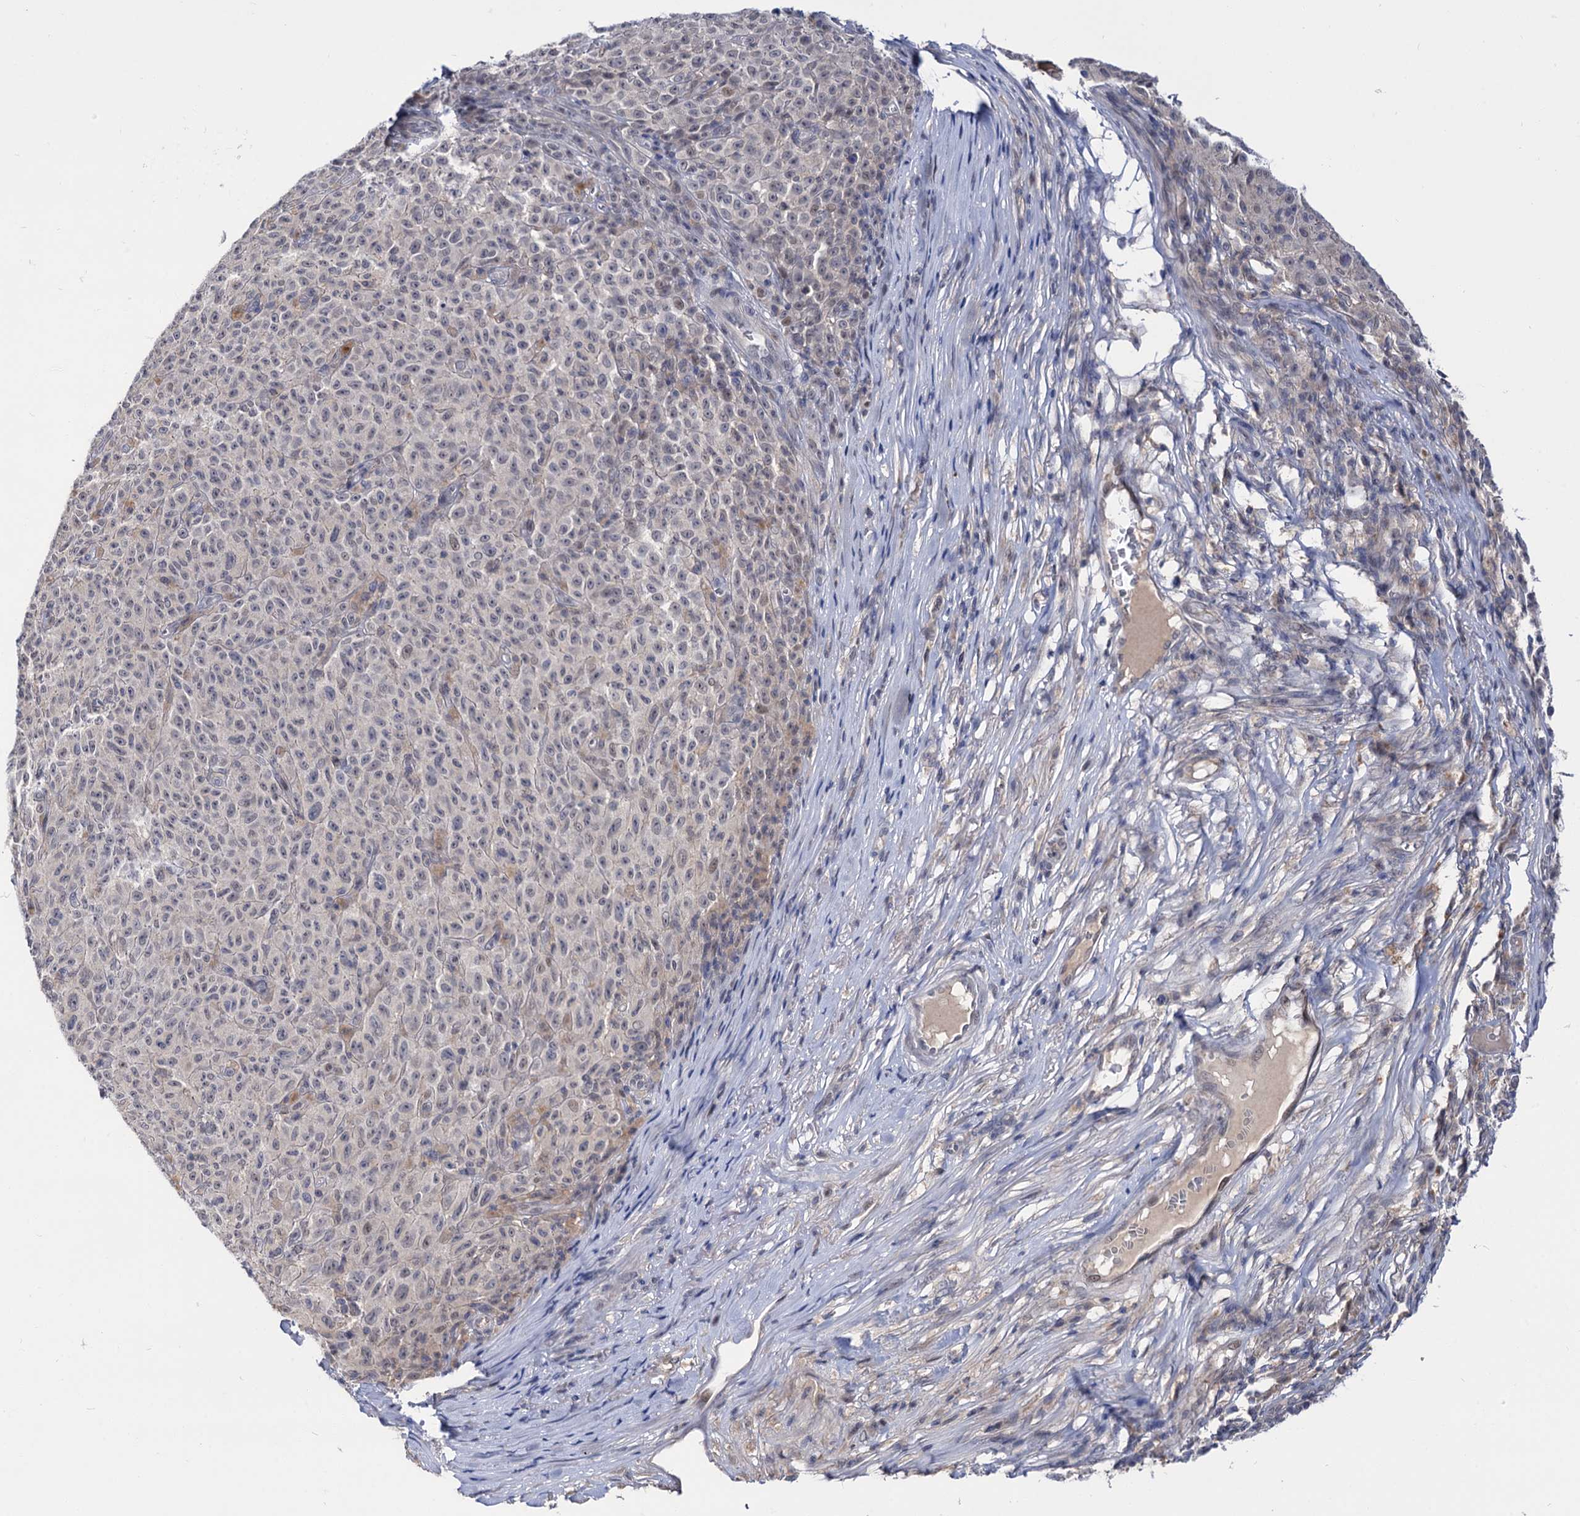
{"staining": {"intensity": "negative", "quantity": "none", "location": "none"}, "tissue": "melanoma", "cell_type": "Tumor cells", "image_type": "cancer", "snomed": [{"axis": "morphology", "description": "Malignant melanoma, NOS"}, {"axis": "topography", "description": "Skin"}], "caption": "High power microscopy histopathology image of an immunohistochemistry (IHC) histopathology image of malignant melanoma, revealing no significant positivity in tumor cells.", "gene": "NEK10", "patient": {"sex": "female", "age": 82}}